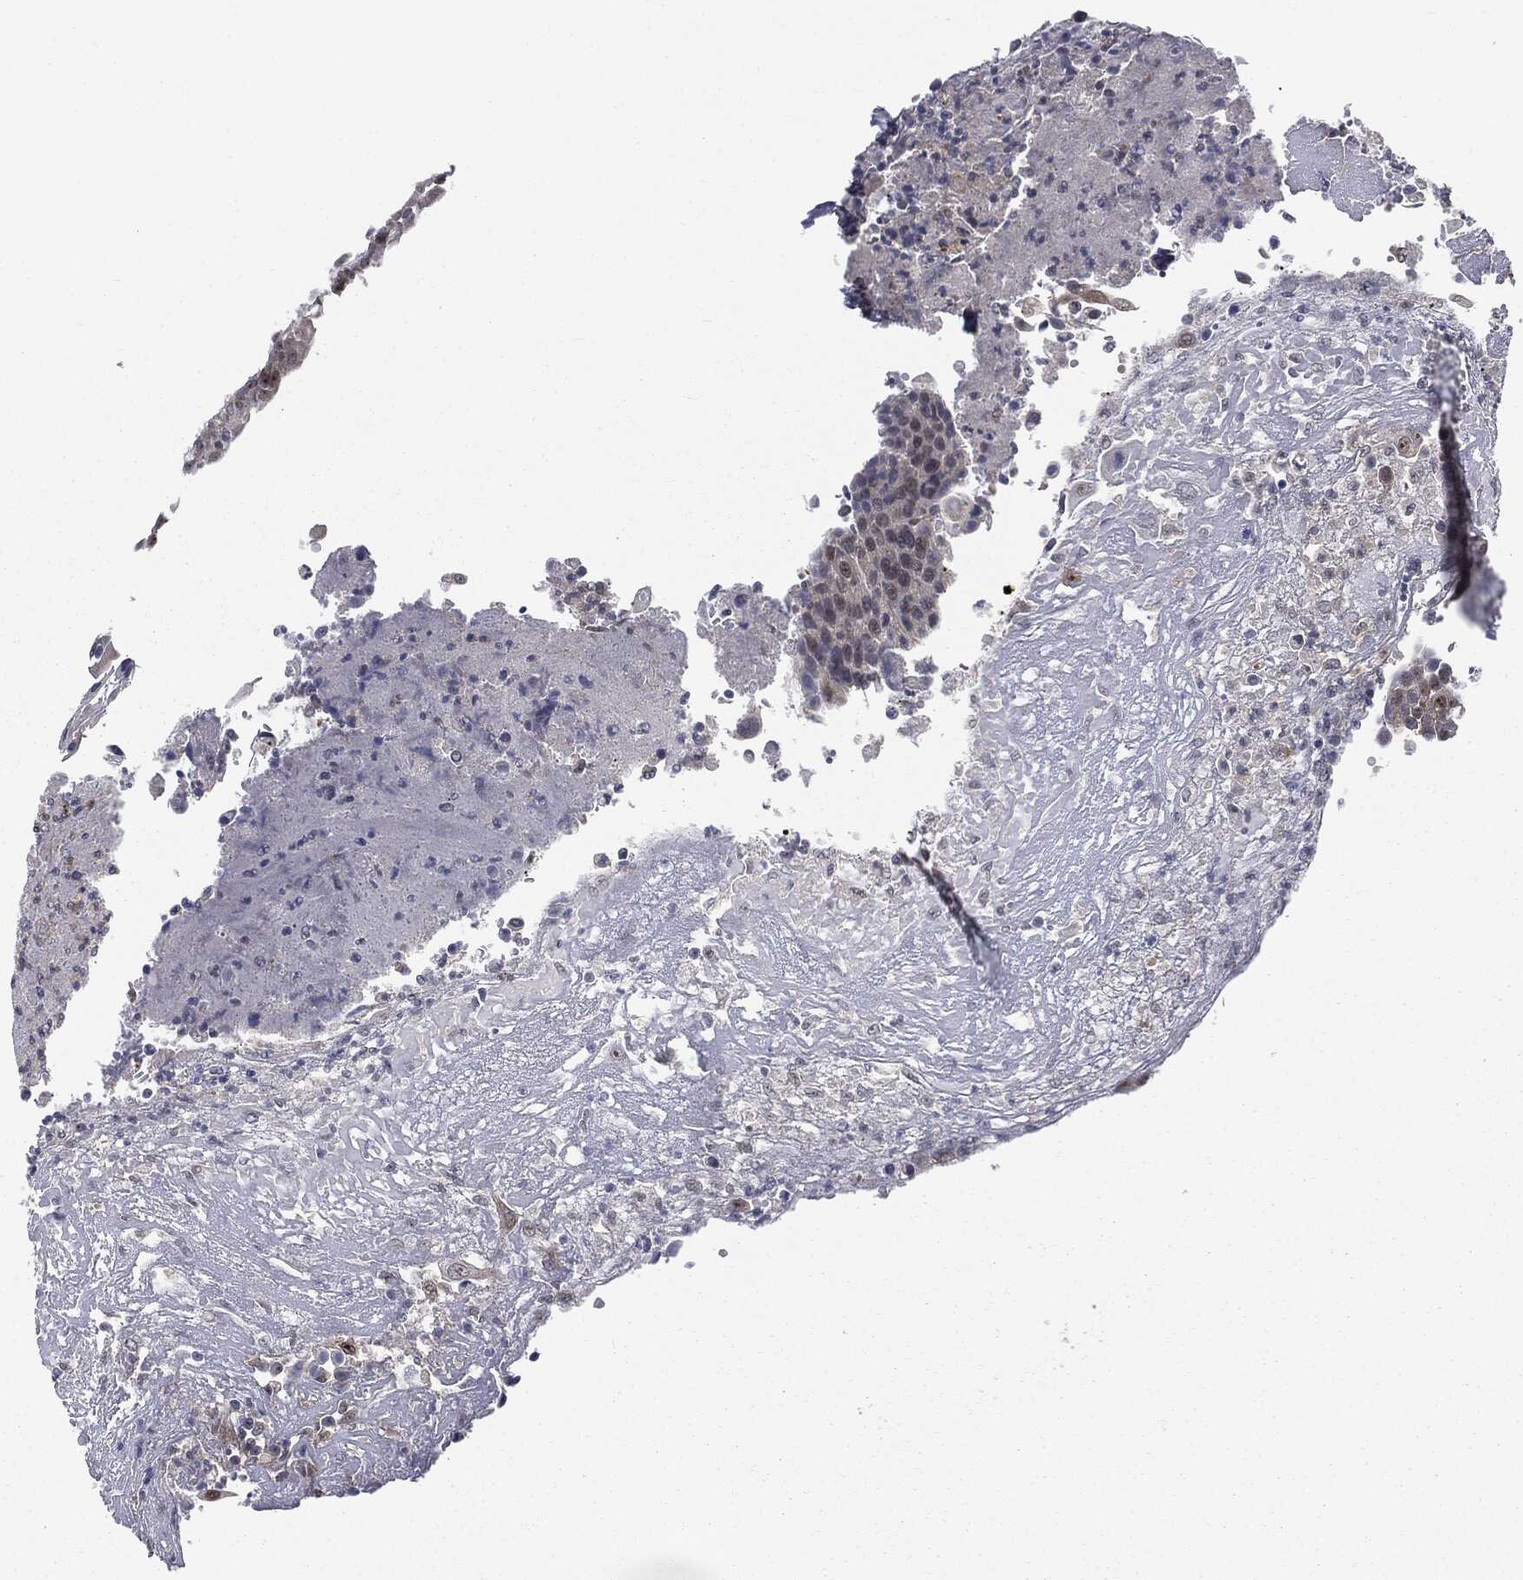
{"staining": {"intensity": "weak", "quantity": "<25%", "location": "cytoplasmic/membranous"}, "tissue": "urothelial cancer", "cell_type": "Tumor cells", "image_type": "cancer", "snomed": [{"axis": "morphology", "description": "Urothelial carcinoma, High grade"}, {"axis": "topography", "description": "Urinary bladder"}], "caption": "There is no significant expression in tumor cells of urothelial cancer. The staining was performed using DAB to visualize the protein expression in brown, while the nuclei were stained in blue with hematoxylin (Magnification: 20x).", "gene": "TRMT1L", "patient": {"sex": "female", "age": 85}}